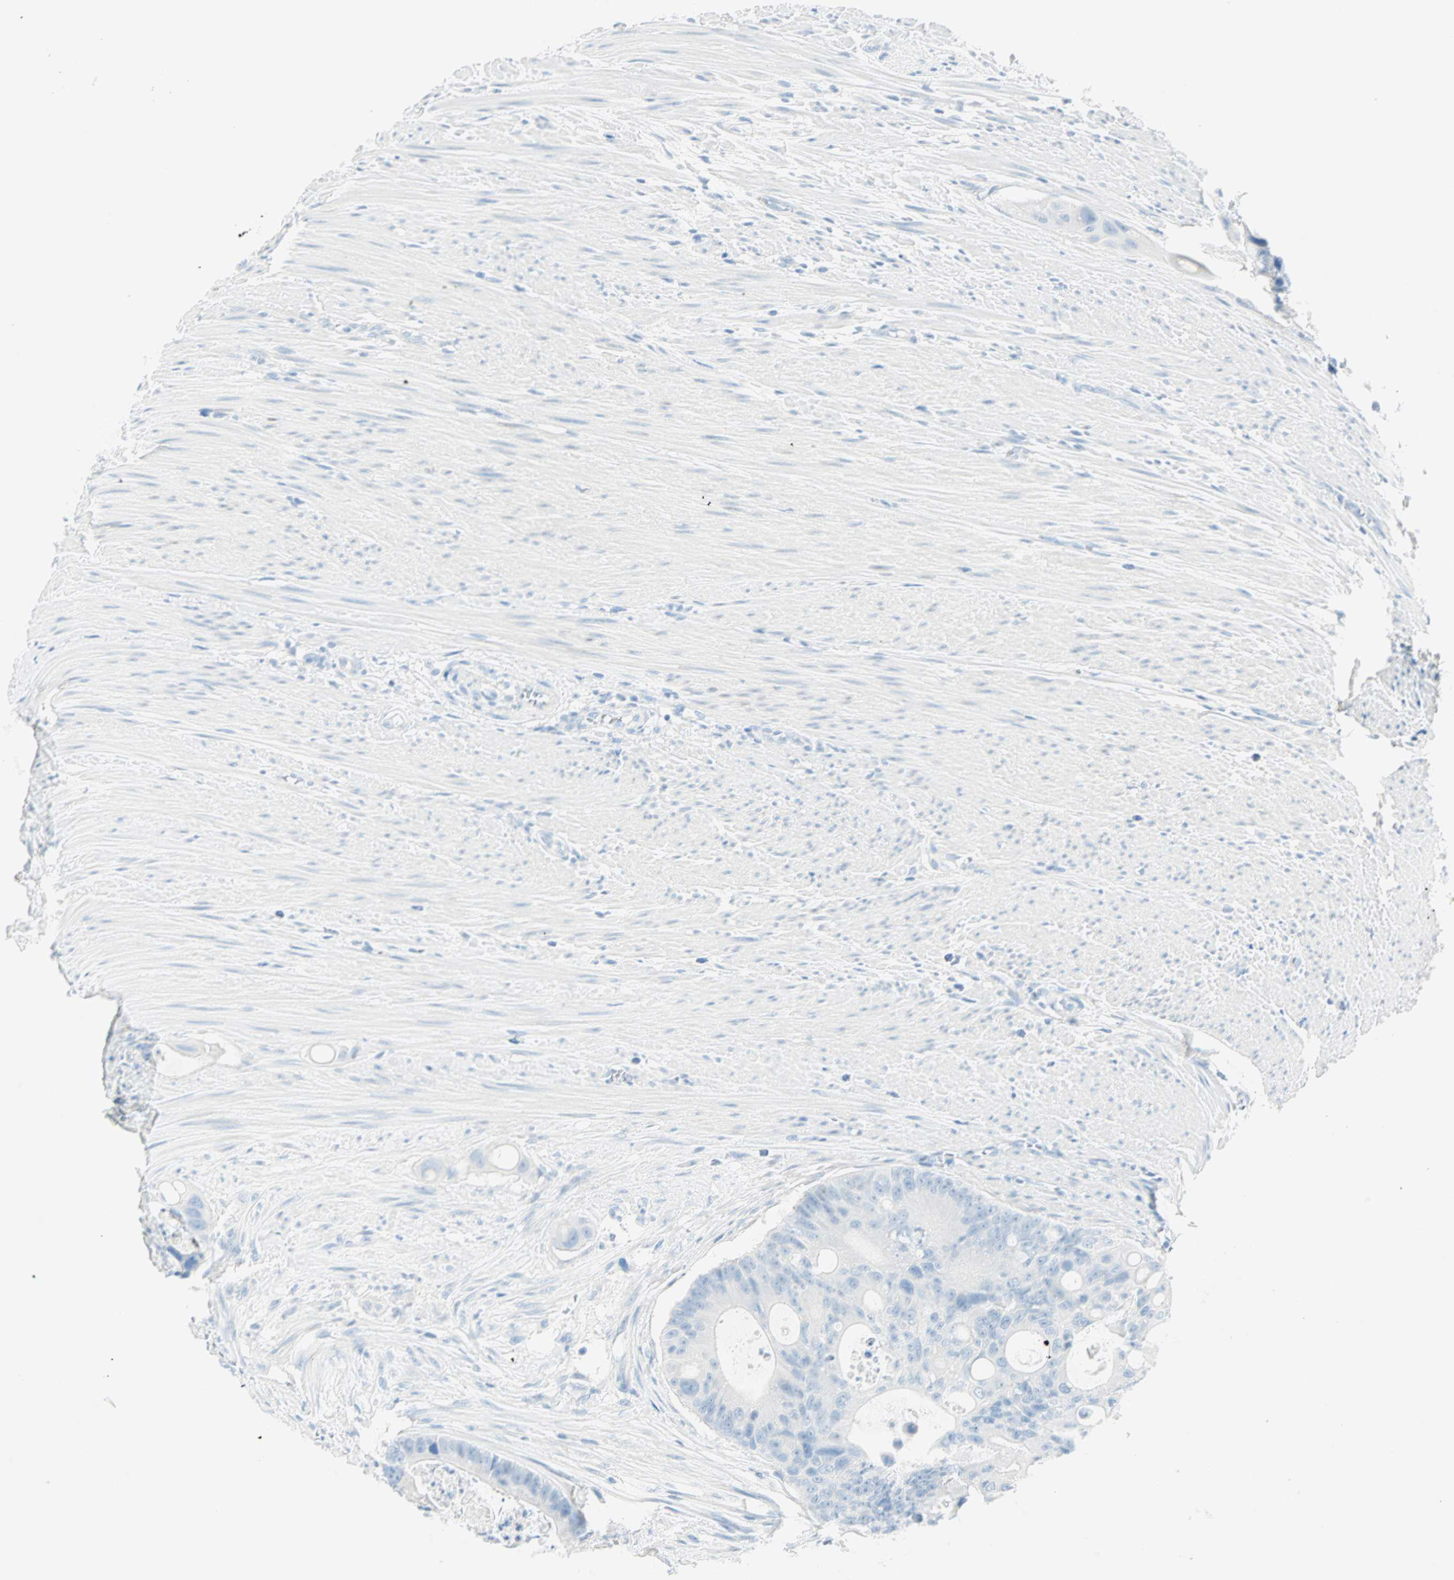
{"staining": {"intensity": "negative", "quantity": "none", "location": "none"}, "tissue": "colorectal cancer", "cell_type": "Tumor cells", "image_type": "cancer", "snomed": [{"axis": "morphology", "description": "Adenocarcinoma, NOS"}, {"axis": "topography", "description": "Colon"}], "caption": "Human colorectal cancer stained for a protein using immunohistochemistry demonstrates no expression in tumor cells.", "gene": "NES", "patient": {"sex": "female", "age": 57}}